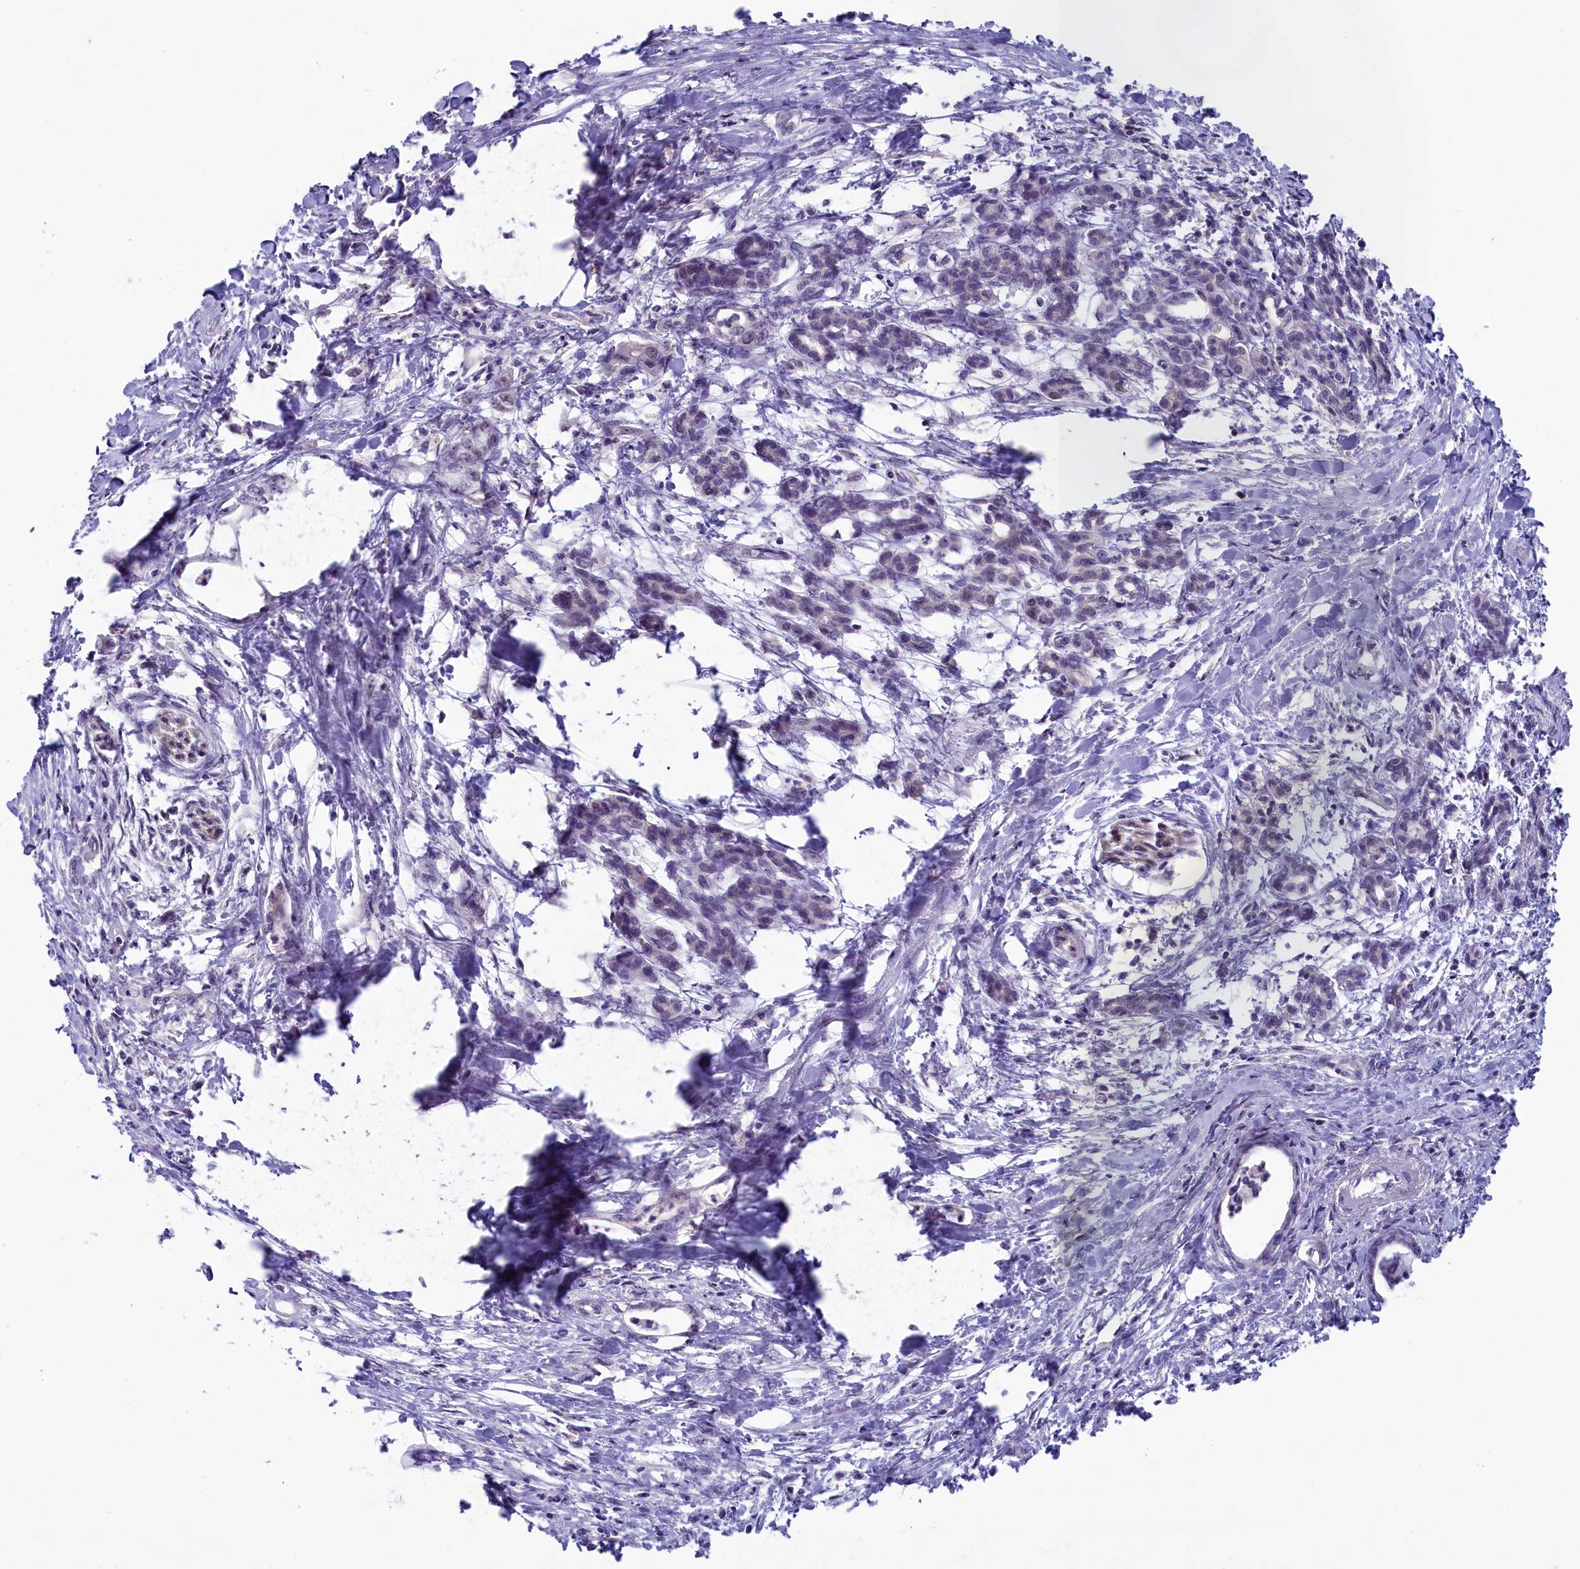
{"staining": {"intensity": "negative", "quantity": "none", "location": "none"}, "tissue": "pancreatic cancer", "cell_type": "Tumor cells", "image_type": "cancer", "snomed": [{"axis": "morphology", "description": "Adenocarcinoma, NOS"}, {"axis": "topography", "description": "Pancreas"}], "caption": "Tumor cells show no significant staining in pancreatic cancer (adenocarcinoma). (DAB (3,3'-diaminobenzidine) immunohistochemistry visualized using brightfield microscopy, high magnification).", "gene": "CRAMP1", "patient": {"sex": "female", "age": 55}}